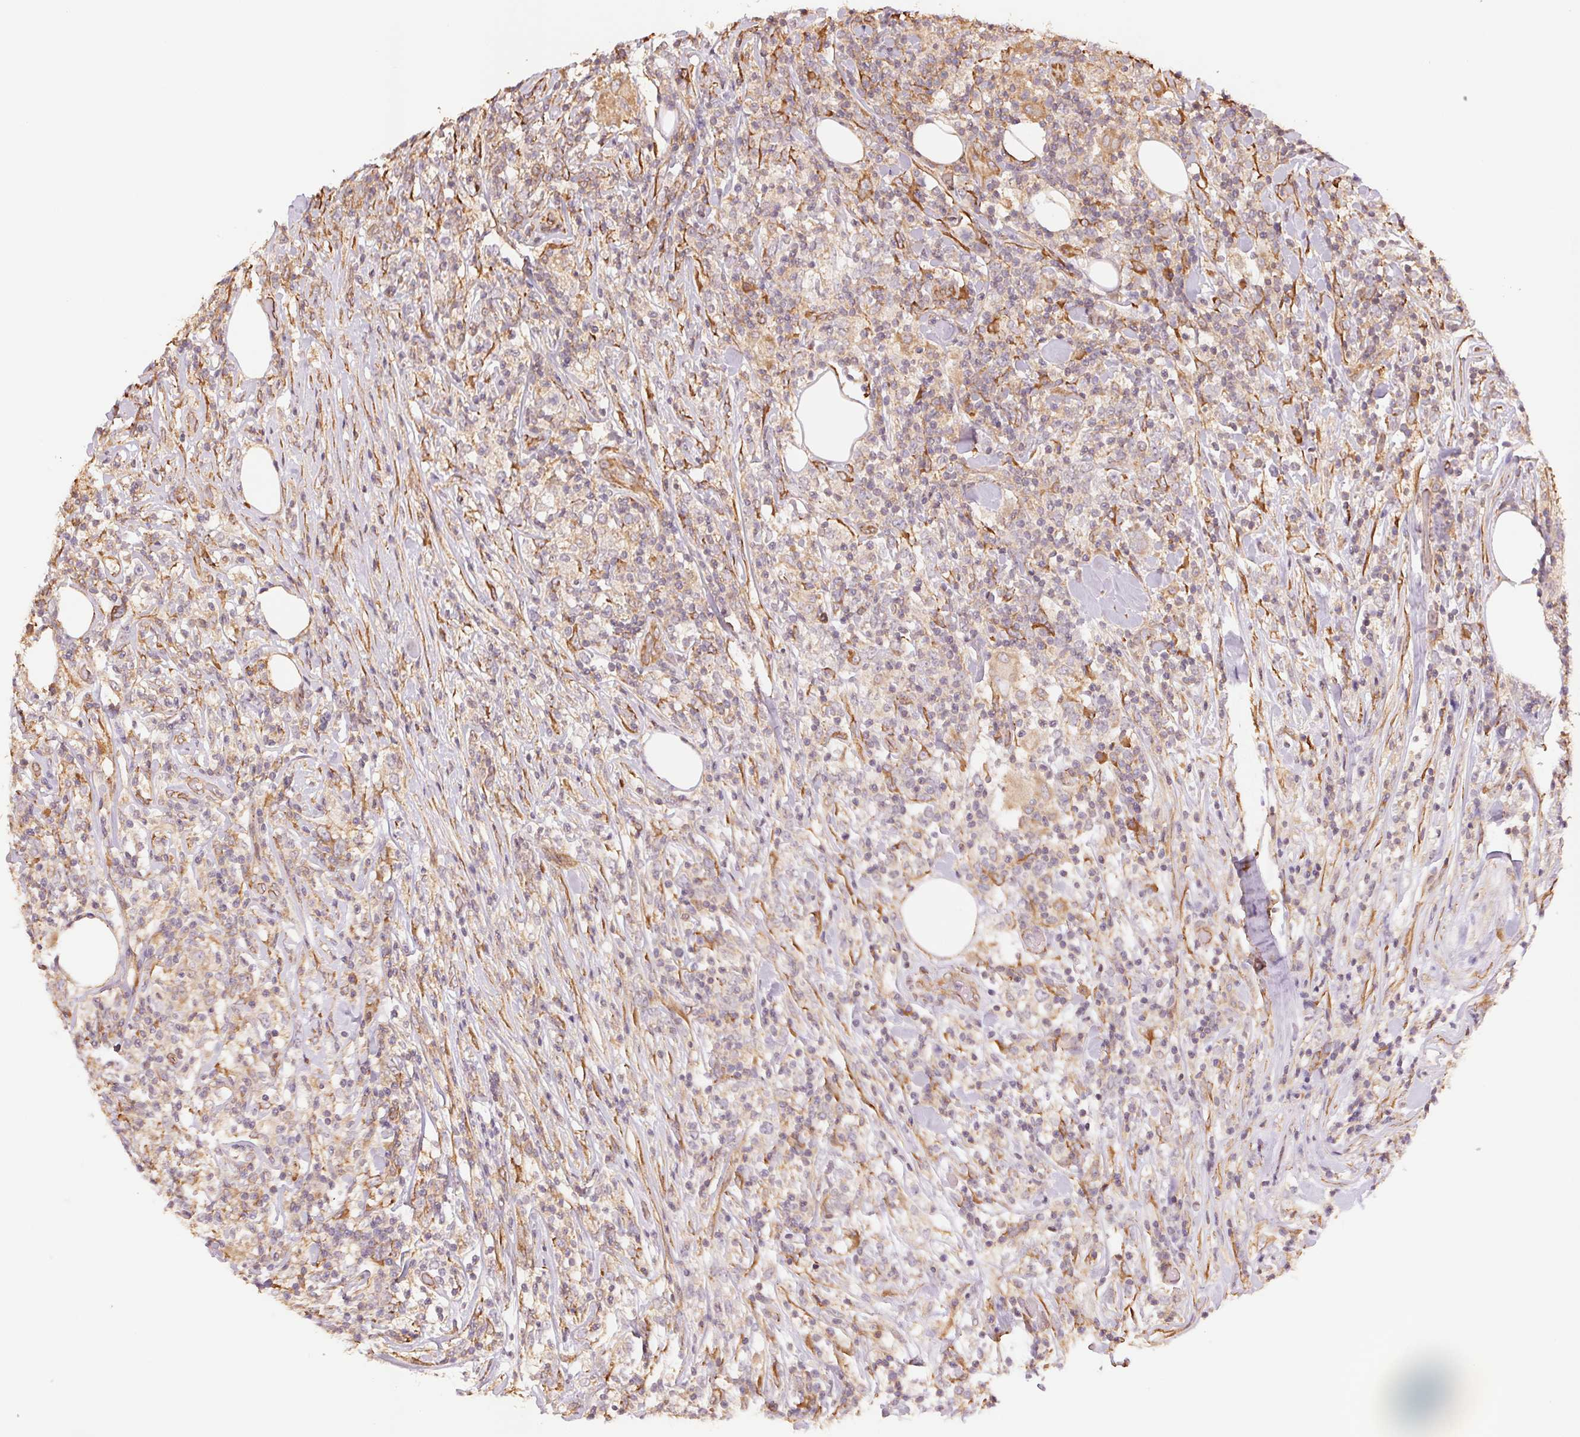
{"staining": {"intensity": "negative", "quantity": "none", "location": "none"}, "tissue": "lymphoma", "cell_type": "Tumor cells", "image_type": "cancer", "snomed": [{"axis": "morphology", "description": "Malignant lymphoma, non-Hodgkin's type, High grade"}, {"axis": "topography", "description": "Lymph node"}], "caption": "Protein analysis of lymphoma shows no significant positivity in tumor cells. (DAB (3,3'-diaminobenzidine) immunohistochemistry with hematoxylin counter stain).", "gene": "C6orf163", "patient": {"sex": "female", "age": 84}}